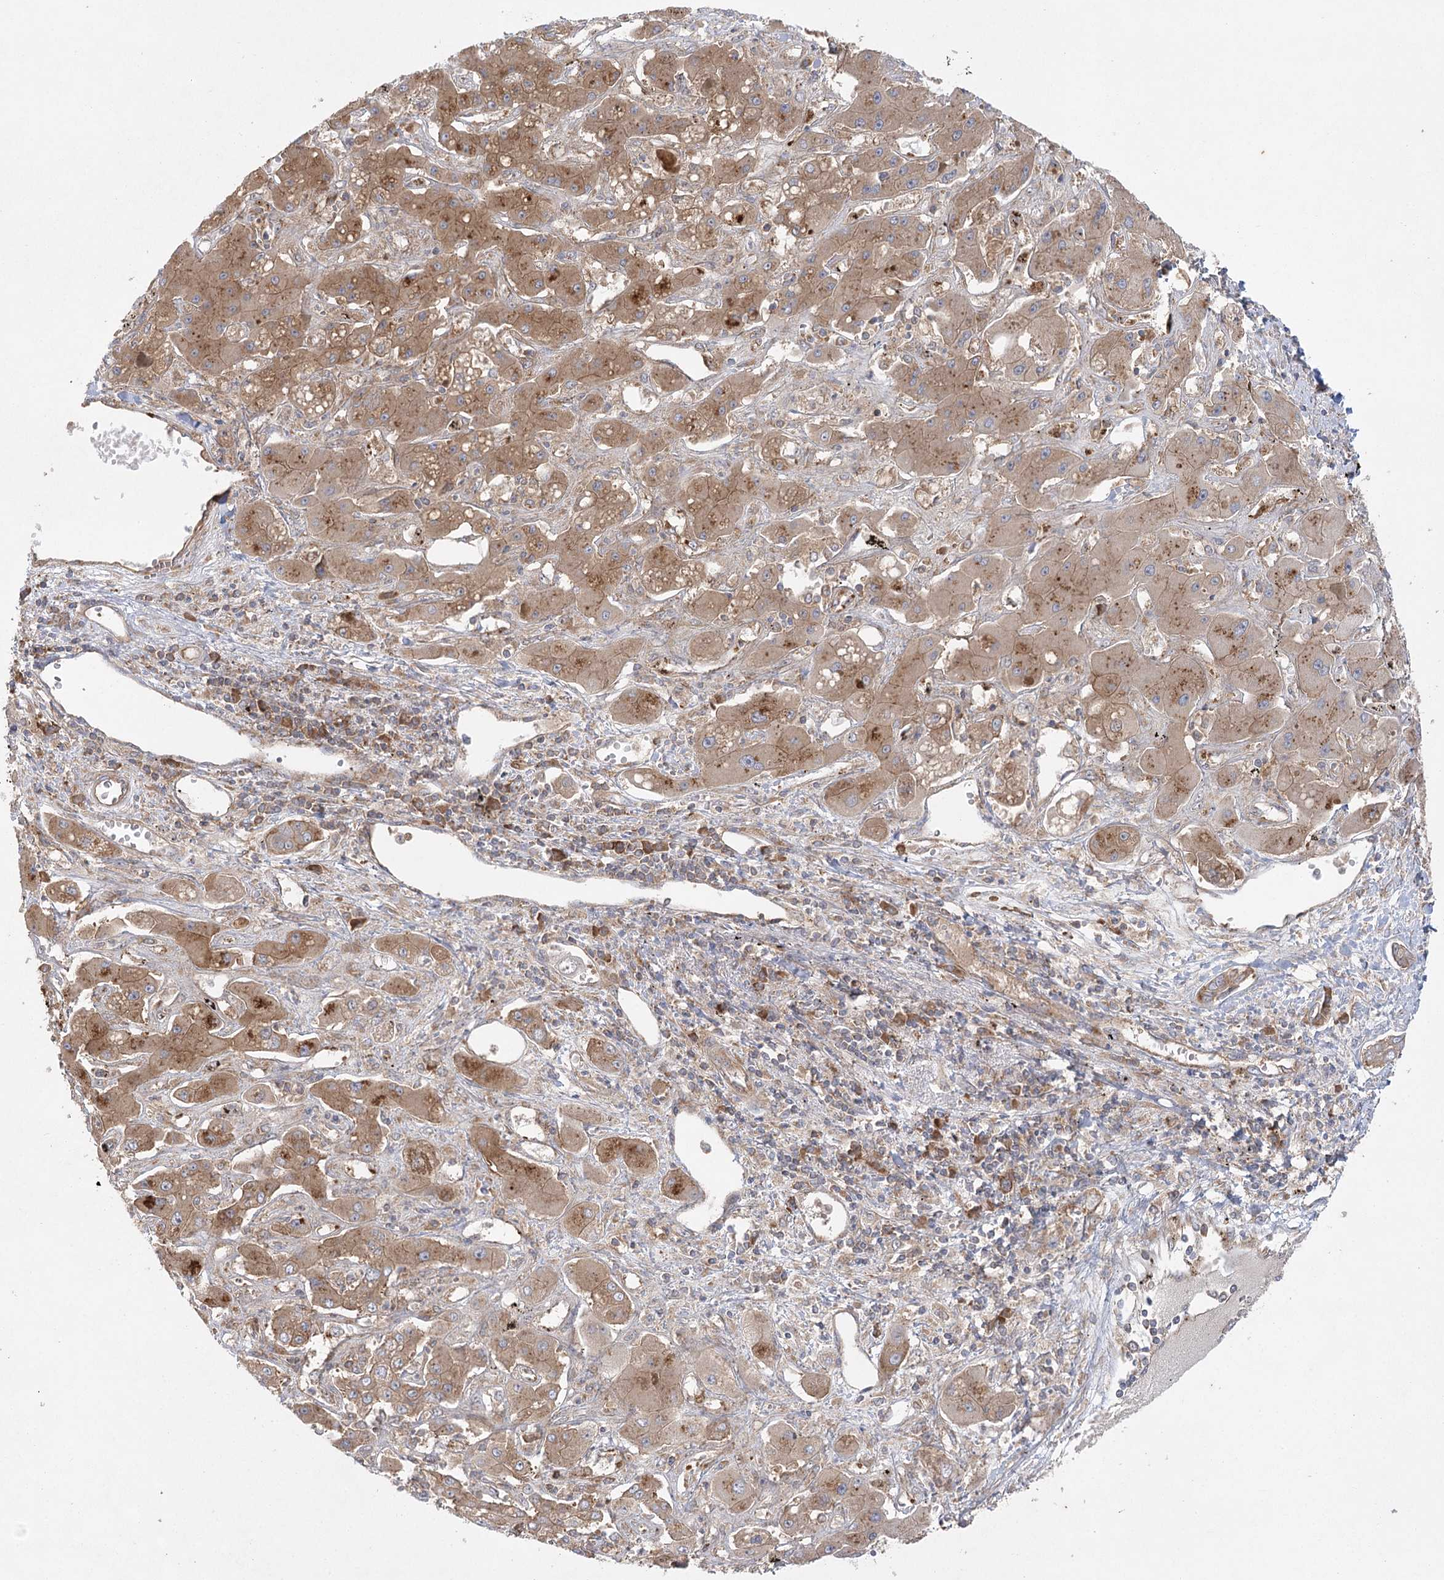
{"staining": {"intensity": "moderate", "quantity": ">75%", "location": "cytoplasmic/membranous"}, "tissue": "liver cancer", "cell_type": "Tumor cells", "image_type": "cancer", "snomed": [{"axis": "morphology", "description": "Cholangiocarcinoma"}, {"axis": "topography", "description": "Liver"}], "caption": "This micrograph shows liver cholangiocarcinoma stained with IHC to label a protein in brown. The cytoplasmic/membranous of tumor cells show moderate positivity for the protein. Nuclei are counter-stained blue.", "gene": "EIF3A", "patient": {"sex": "male", "age": 67}}